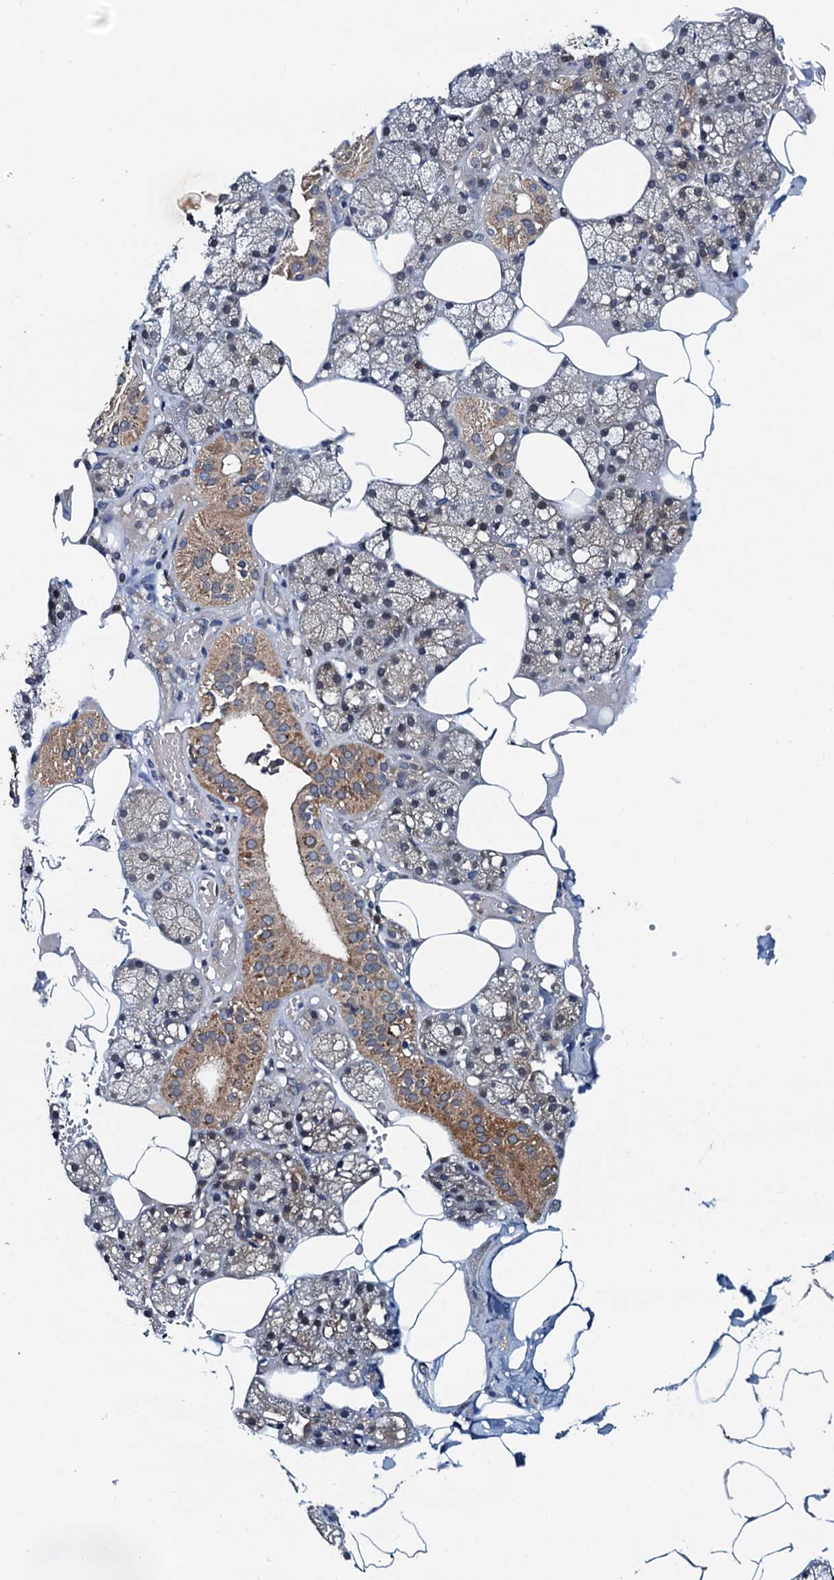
{"staining": {"intensity": "moderate", "quantity": "25%-75%", "location": "cytoplasmic/membranous"}, "tissue": "salivary gland", "cell_type": "Glandular cells", "image_type": "normal", "snomed": [{"axis": "morphology", "description": "Normal tissue, NOS"}, {"axis": "topography", "description": "Salivary gland"}], "caption": "High-magnification brightfield microscopy of normal salivary gland stained with DAB (3,3'-diaminobenzidine) (brown) and counterstained with hematoxylin (blue). glandular cells exhibit moderate cytoplasmic/membranous positivity is identified in approximately25%-75% of cells. Ihc stains the protein of interest in brown and the nuclei are stained blue.", "gene": "EFL1", "patient": {"sex": "male", "age": 62}}